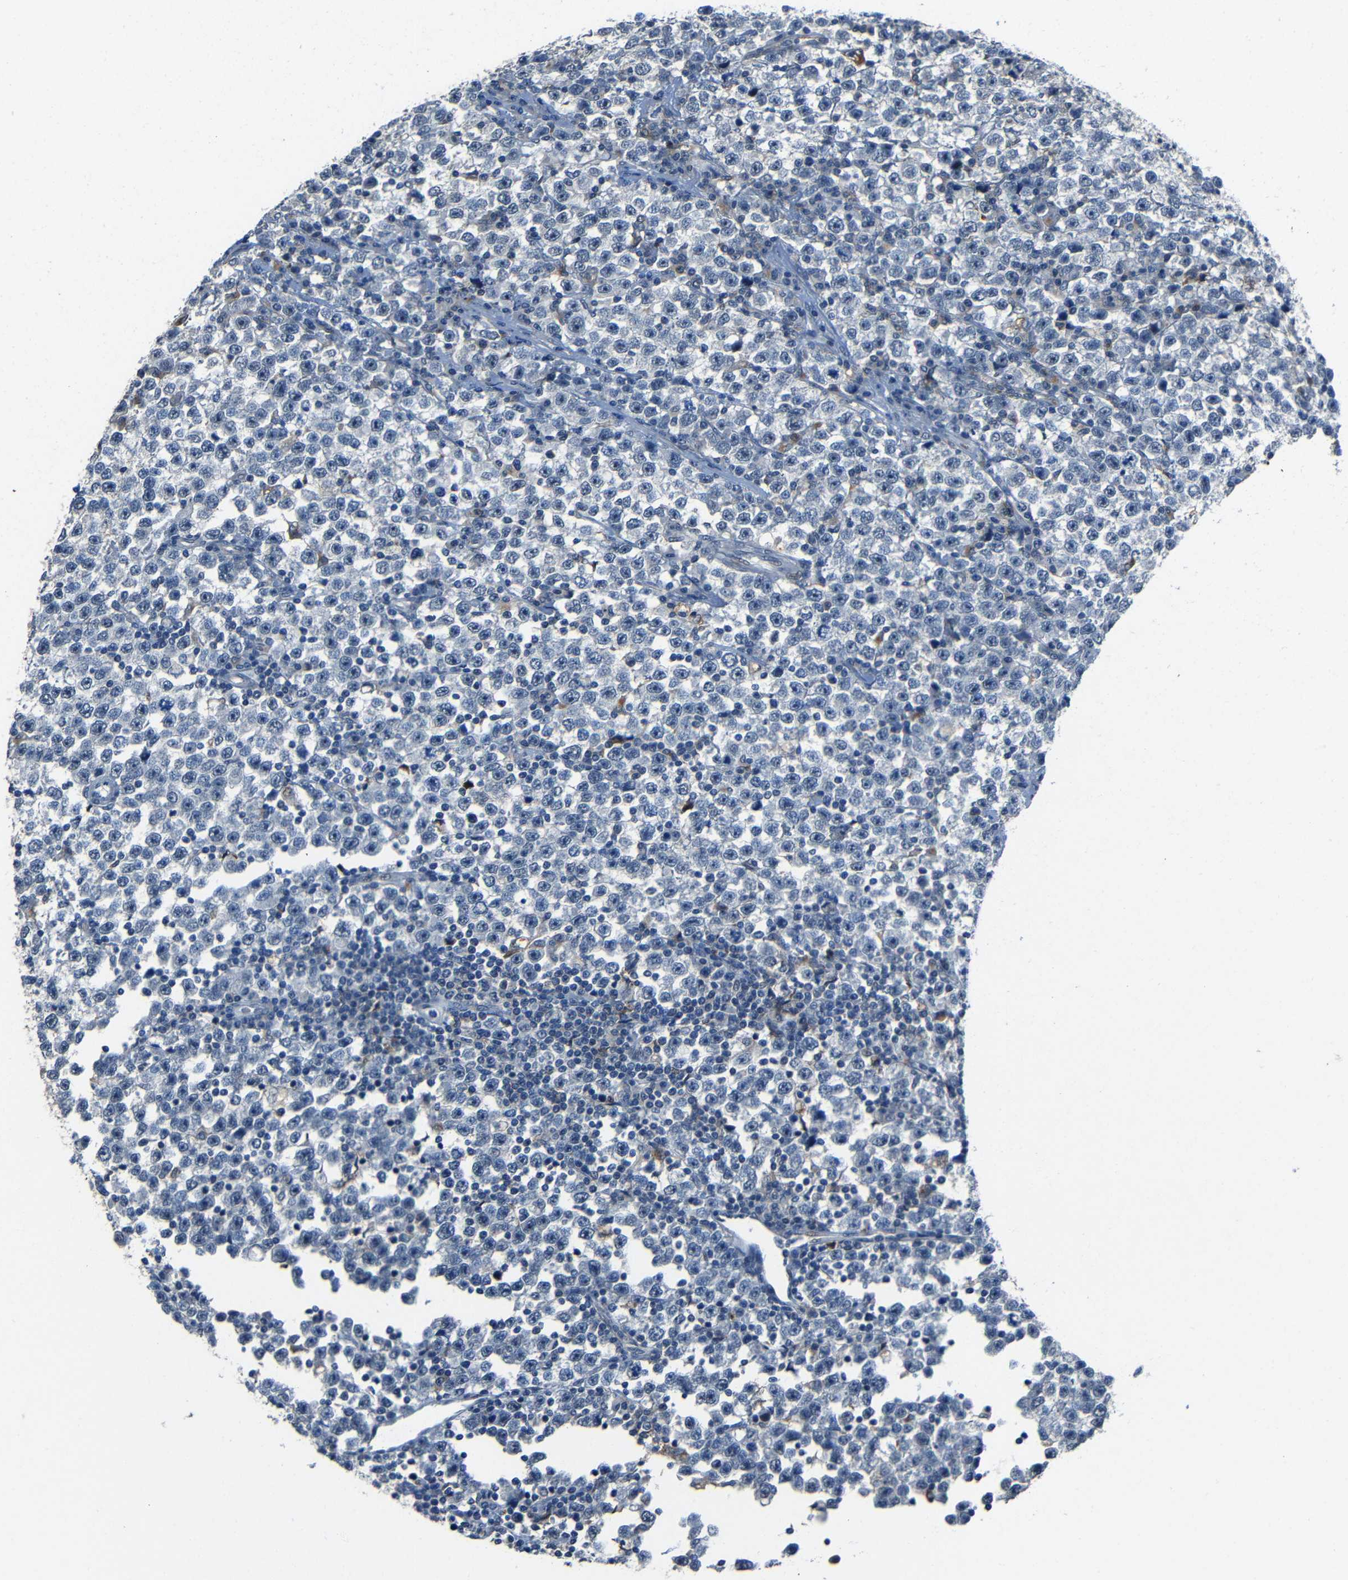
{"staining": {"intensity": "negative", "quantity": "none", "location": "none"}, "tissue": "testis cancer", "cell_type": "Tumor cells", "image_type": "cancer", "snomed": [{"axis": "morphology", "description": "Seminoma, NOS"}, {"axis": "topography", "description": "Testis"}], "caption": "Immunohistochemistry micrograph of neoplastic tissue: human testis cancer (seminoma) stained with DAB (3,3'-diaminobenzidine) shows no significant protein staining in tumor cells.", "gene": "DNAJC5", "patient": {"sex": "male", "age": 43}}